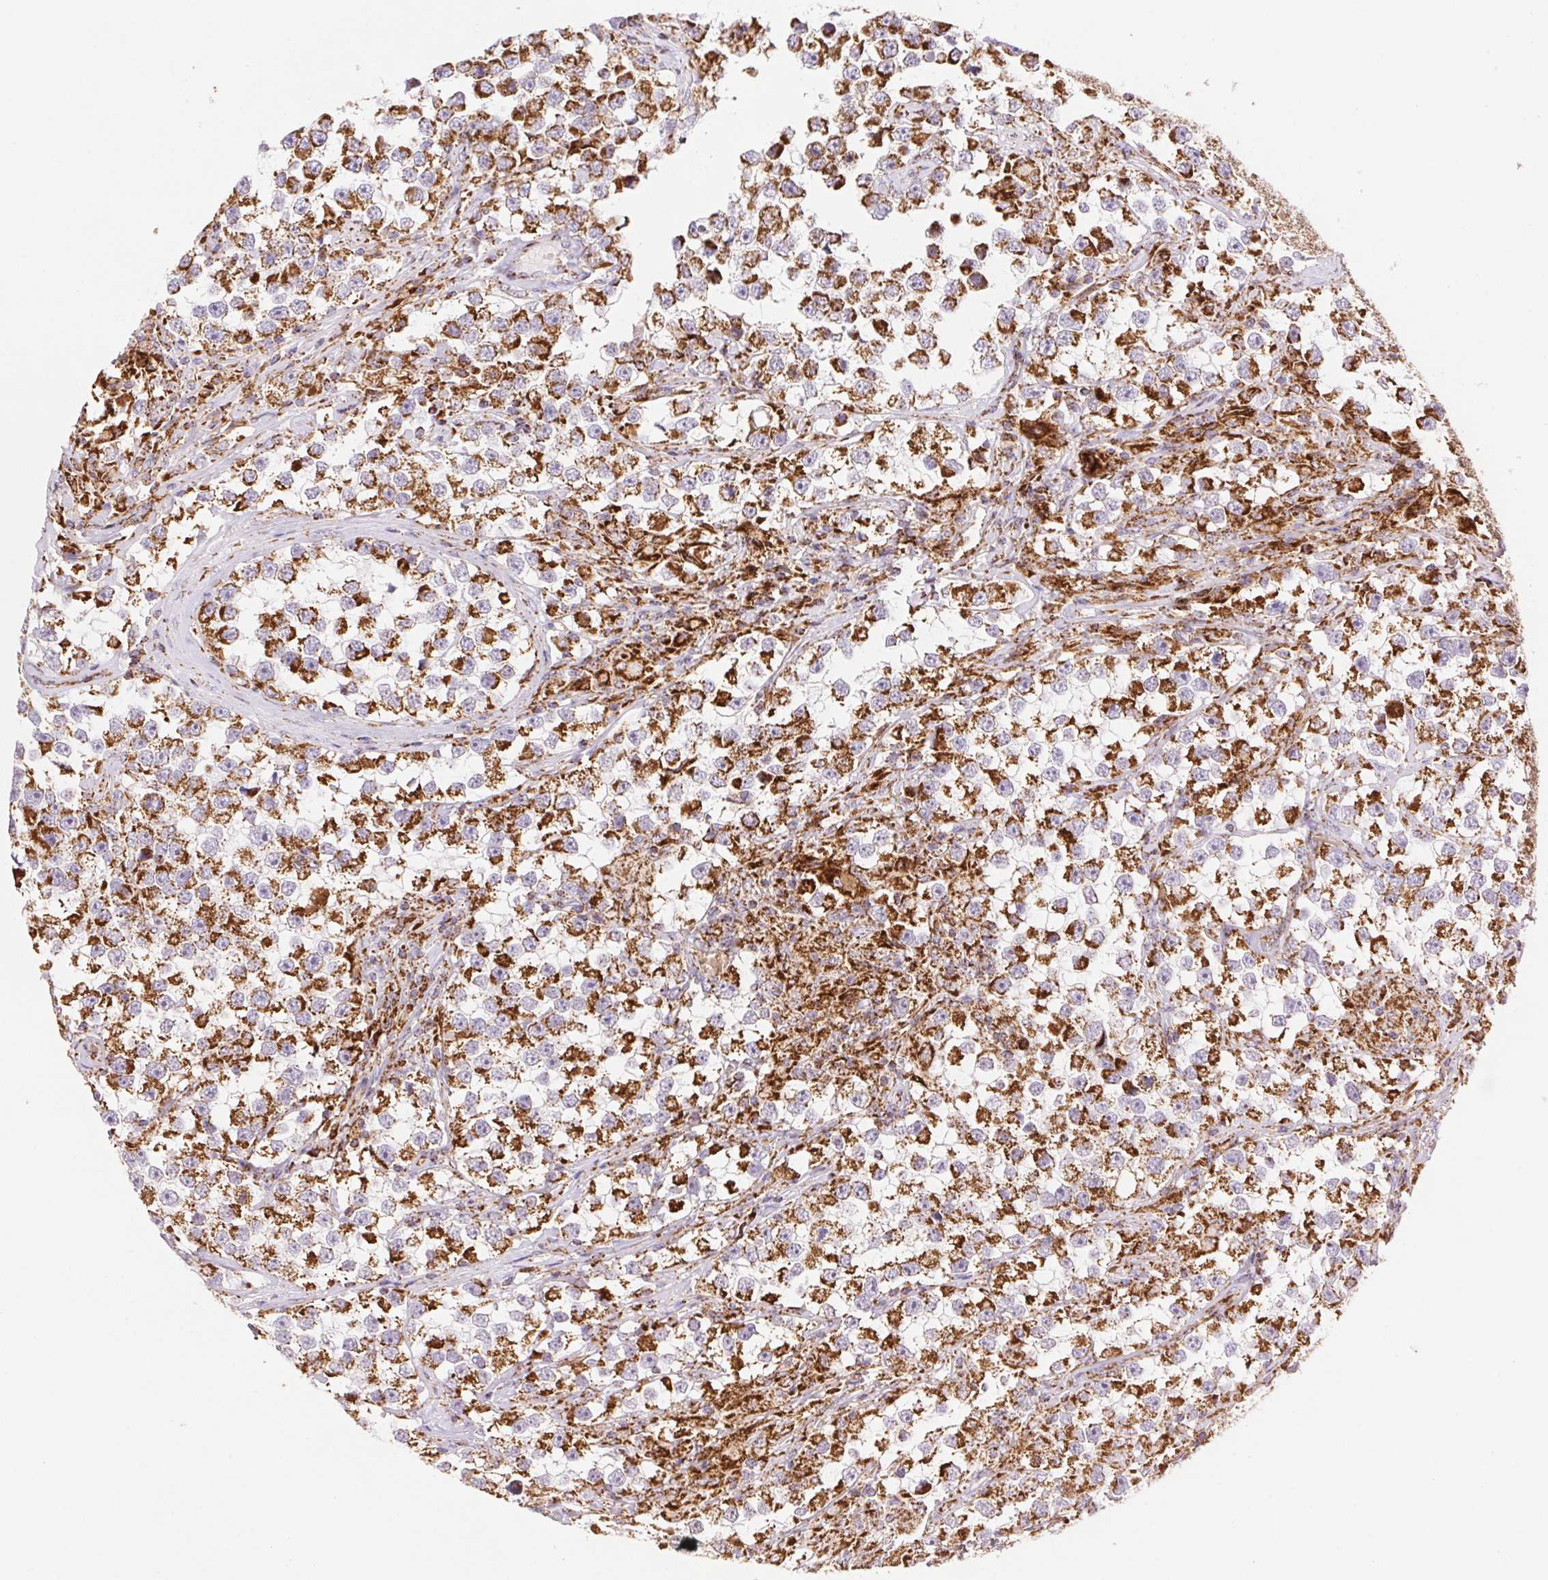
{"staining": {"intensity": "strong", "quantity": ">75%", "location": "cytoplasmic/membranous"}, "tissue": "testis cancer", "cell_type": "Tumor cells", "image_type": "cancer", "snomed": [{"axis": "morphology", "description": "Seminoma, NOS"}, {"axis": "topography", "description": "Testis"}], "caption": "Tumor cells demonstrate high levels of strong cytoplasmic/membranous positivity in about >75% of cells in human testis cancer. The protein of interest is shown in brown color, while the nuclei are stained blue.", "gene": "NIPSNAP2", "patient": {"sex": "male", "age": 46}}